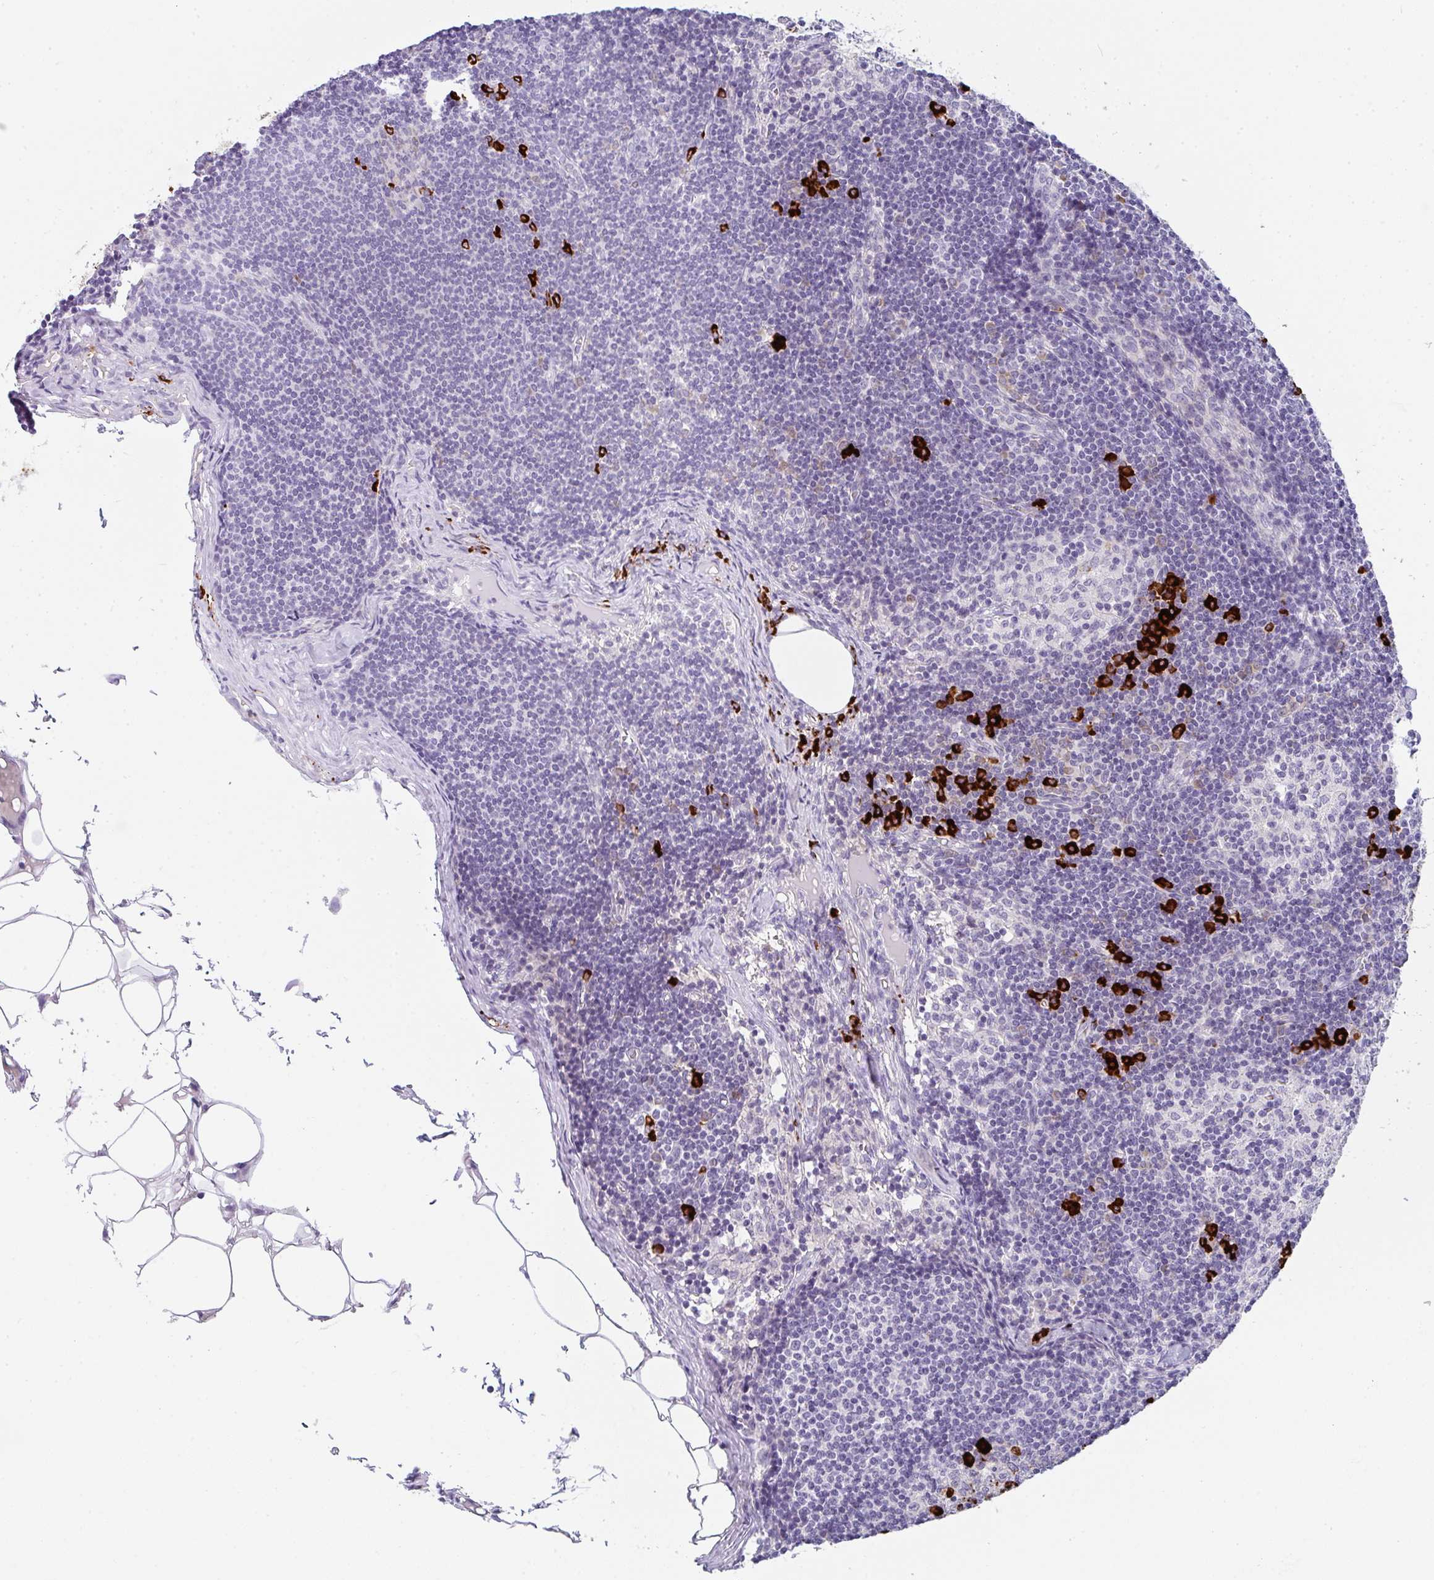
{"staining": {"intensity": "strong", "quantity": "<25%", "location": "cytoplasmic/membranous"}, "tissue": "lymph node", "cell_type": "Germinal center cells", "image_type": "normal", "snomed": [{"axis": "morphology", "description": "Normal tissue, NOS"}, {"axis": "topography", "description": "Lymph node"}], "caption": "Protein expression analysis of benign lymph node displays strong cytoplasmic/membranous expression in approximately <25% of germinal center cells. Immunohistochemistry stains the protein in brown and the nuclei are stained blue.", "gene": "CACNA1S", "patient": {"sex": "female", "age": 31}}